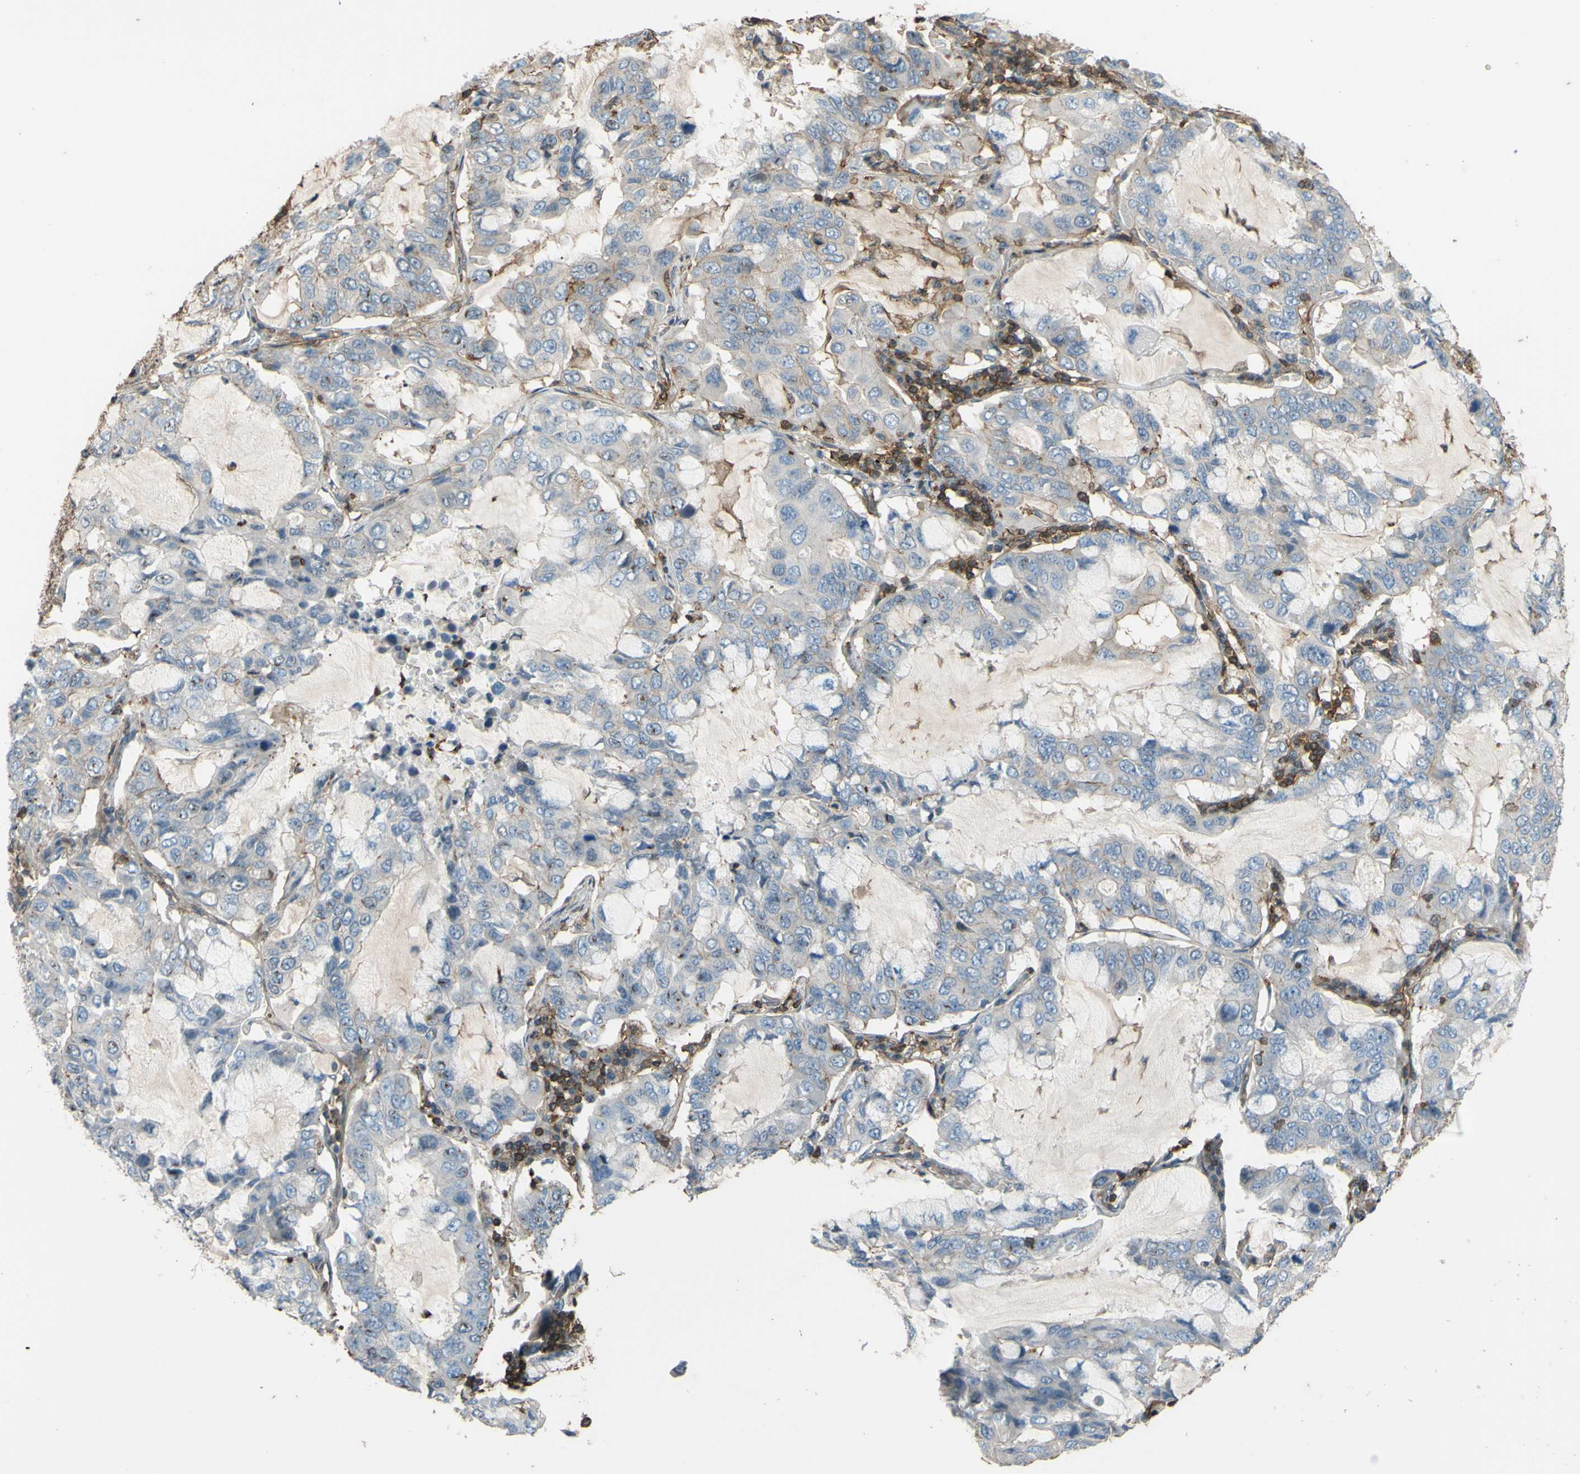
{"staining": {"intensity": "weak", "quantity": "<25%", "location": "cytoplasmic/membranous"}, "tissue": "lung cancer", "cell_type": "Tumor cells", "image_type": "cancer", "snomed": [{"axis": "morphology", "description": "Adenocarcinoma, NOS"}, {"axis": "topography", "description": "Lung"}], "caption": "DAB immunohistochemical staining of human lung cancer exhibits no significant positivity in tumor cells.", "gene": "ADD3", "patient": {"sex": "male", "age": 64}}